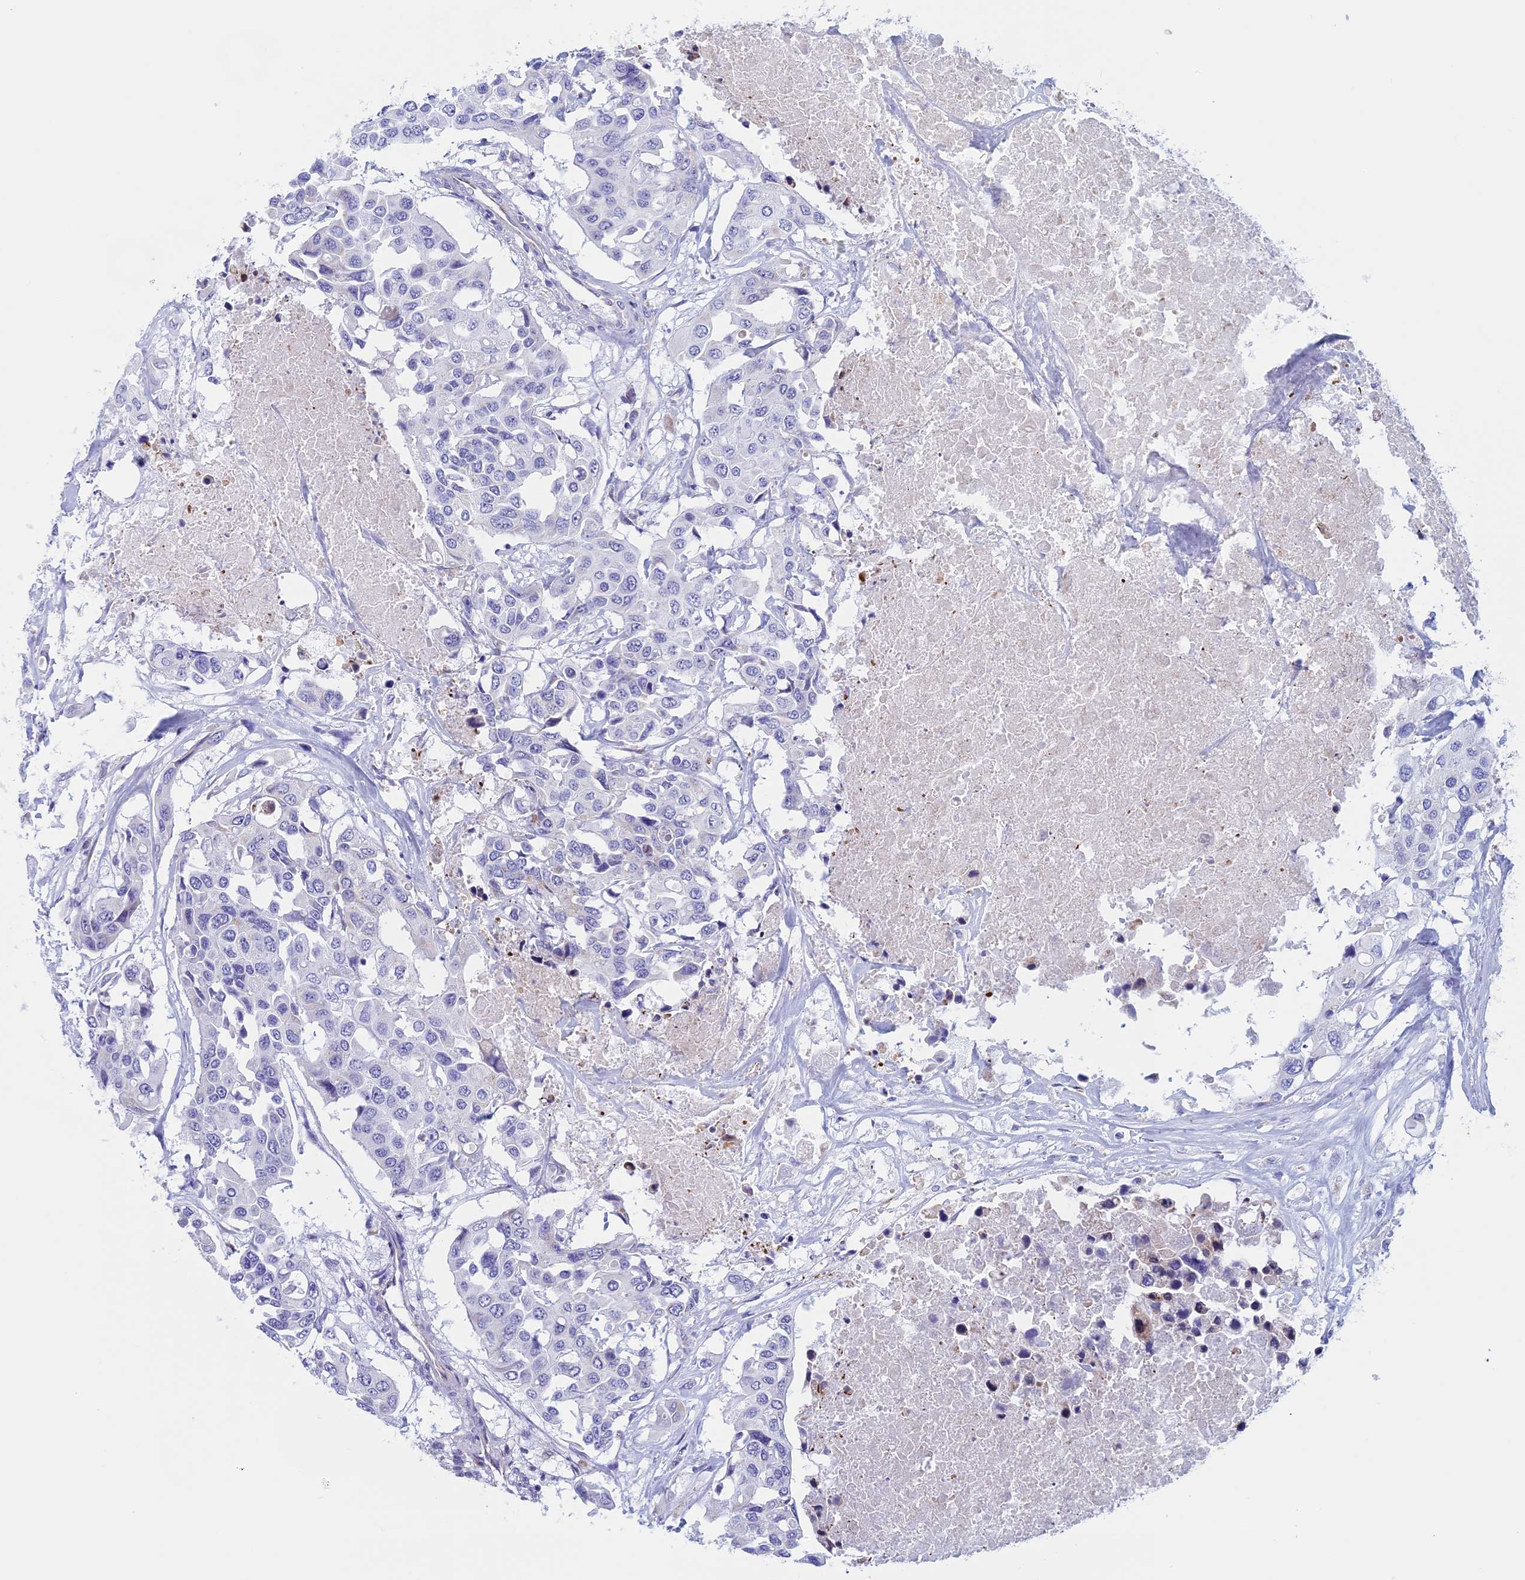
{"staining": {"intensity": "negative", "quantity": "none", "location": "none"}, "tissue": "colorectal cancer", "cell_type": "Tumor cells", "image_type": "cancer", "snomed": [{"axis": "morphology", "description": "Adenocarcinoma, NOS"}, {"axis": "topography", "description": "Colon"}], "caption": "Tumor cells show no significant expression in colorectal cancer (adenocarcinoma). (Stains: DAB immunohistochemistry (IHC) with hematoxylin counter stain, Microscopy: brightfield microscopy at high magnification).", "gene": "NDUFB9", "patient": {"sex": "male", "age": 77}}